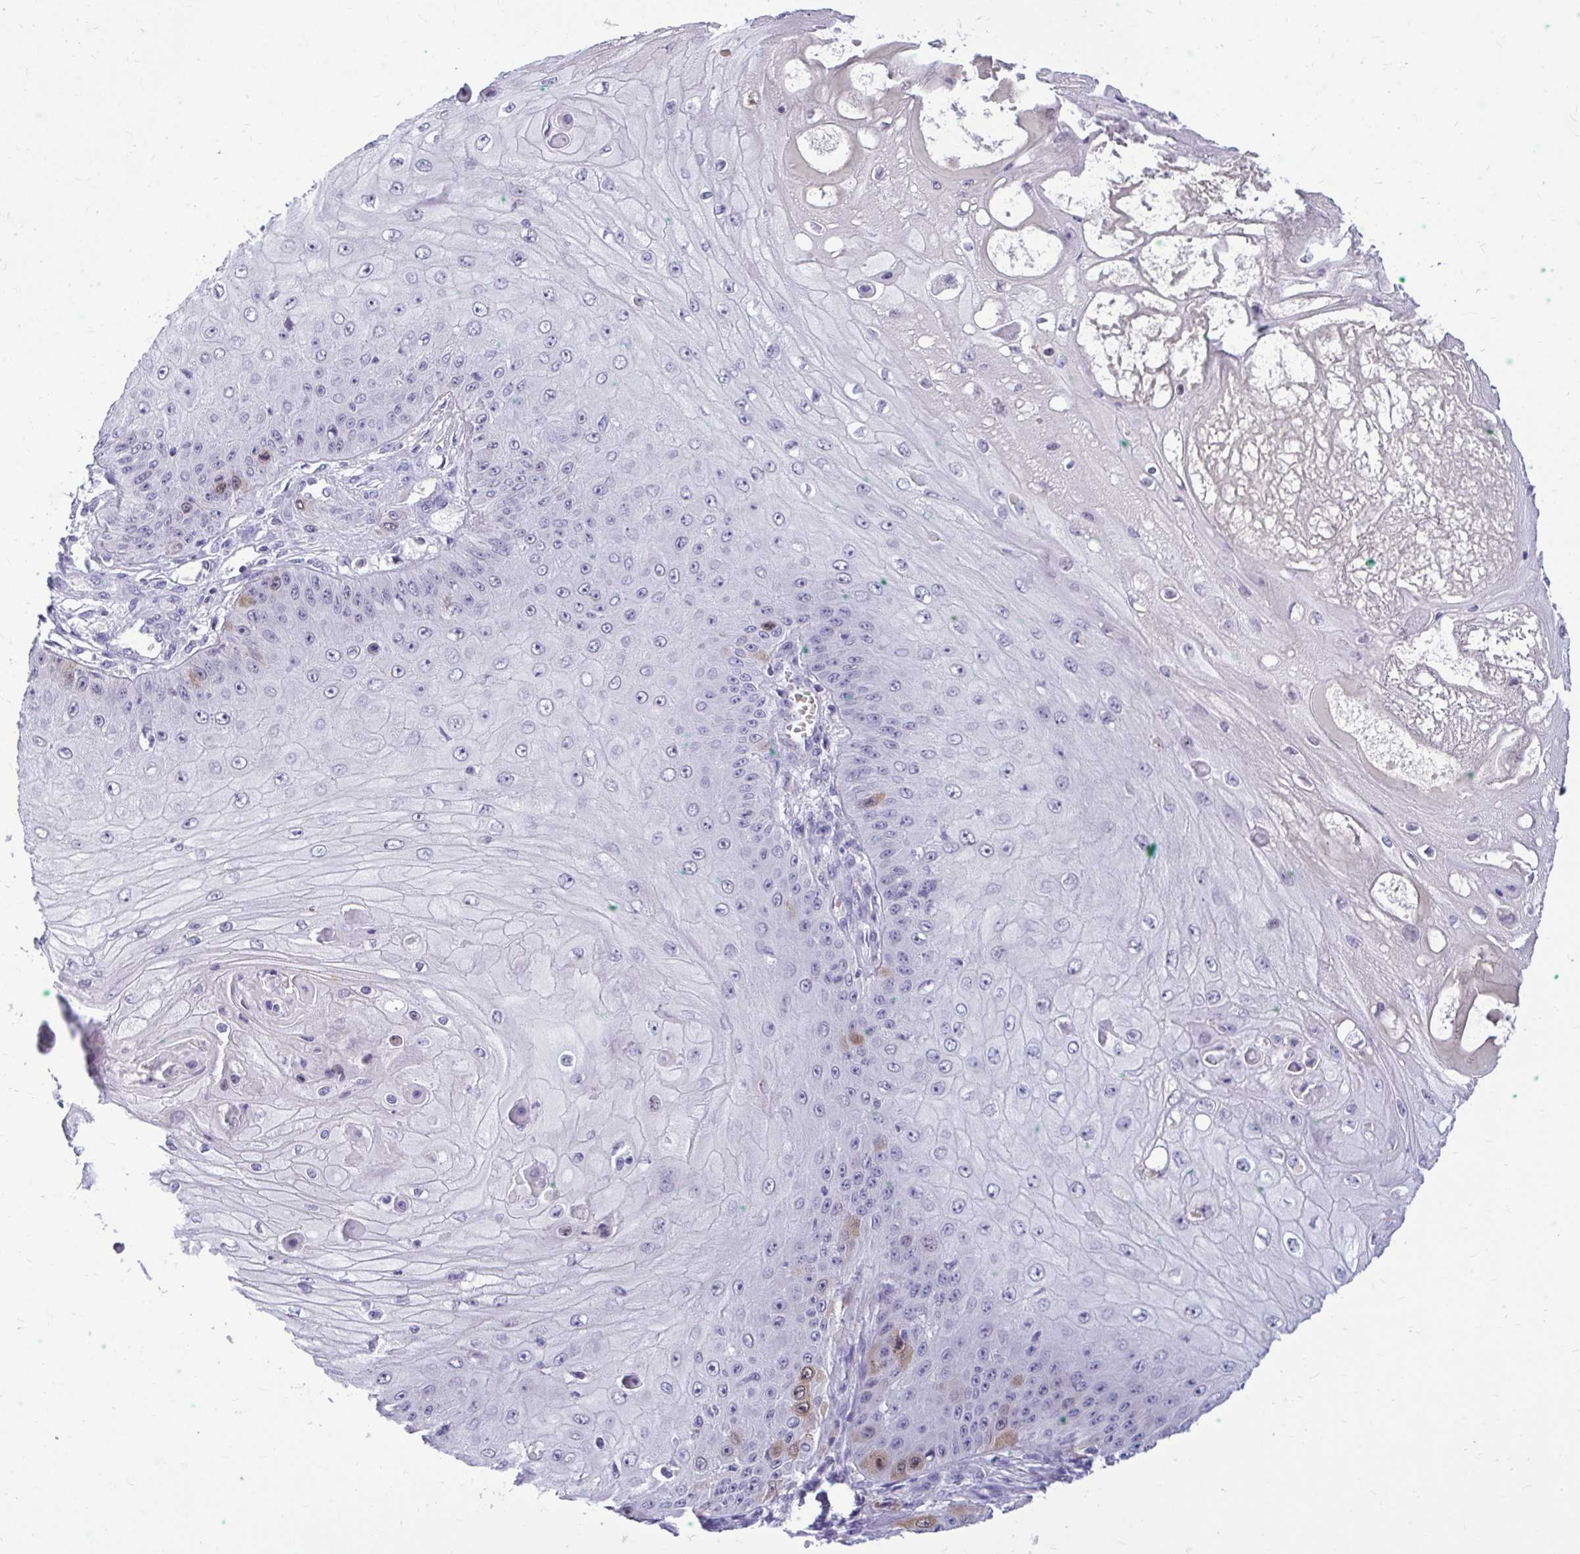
{"staining": {"intensity": "weak", "quantity": "<25%", "location": "cytoplasmic/membranous"}, "tissue": "skin cancer", "cell_type": "Tumor cells", "image_type": "cancer", "snomed": [{"axis": "morphology", "description": "Squamous cell carcinoma, NOS"}, {"axis": "topography", "description": "Skin"}], "caption": "Immunohistochemistry image of human skin cancer stained for a protein (brown), which exhibits no positivity in tumor cells. (DAB immunohistochemistry with hematoxylin counter stain).", "gene": "CDC20", "patient": {"sex": "male", "age": 70}}